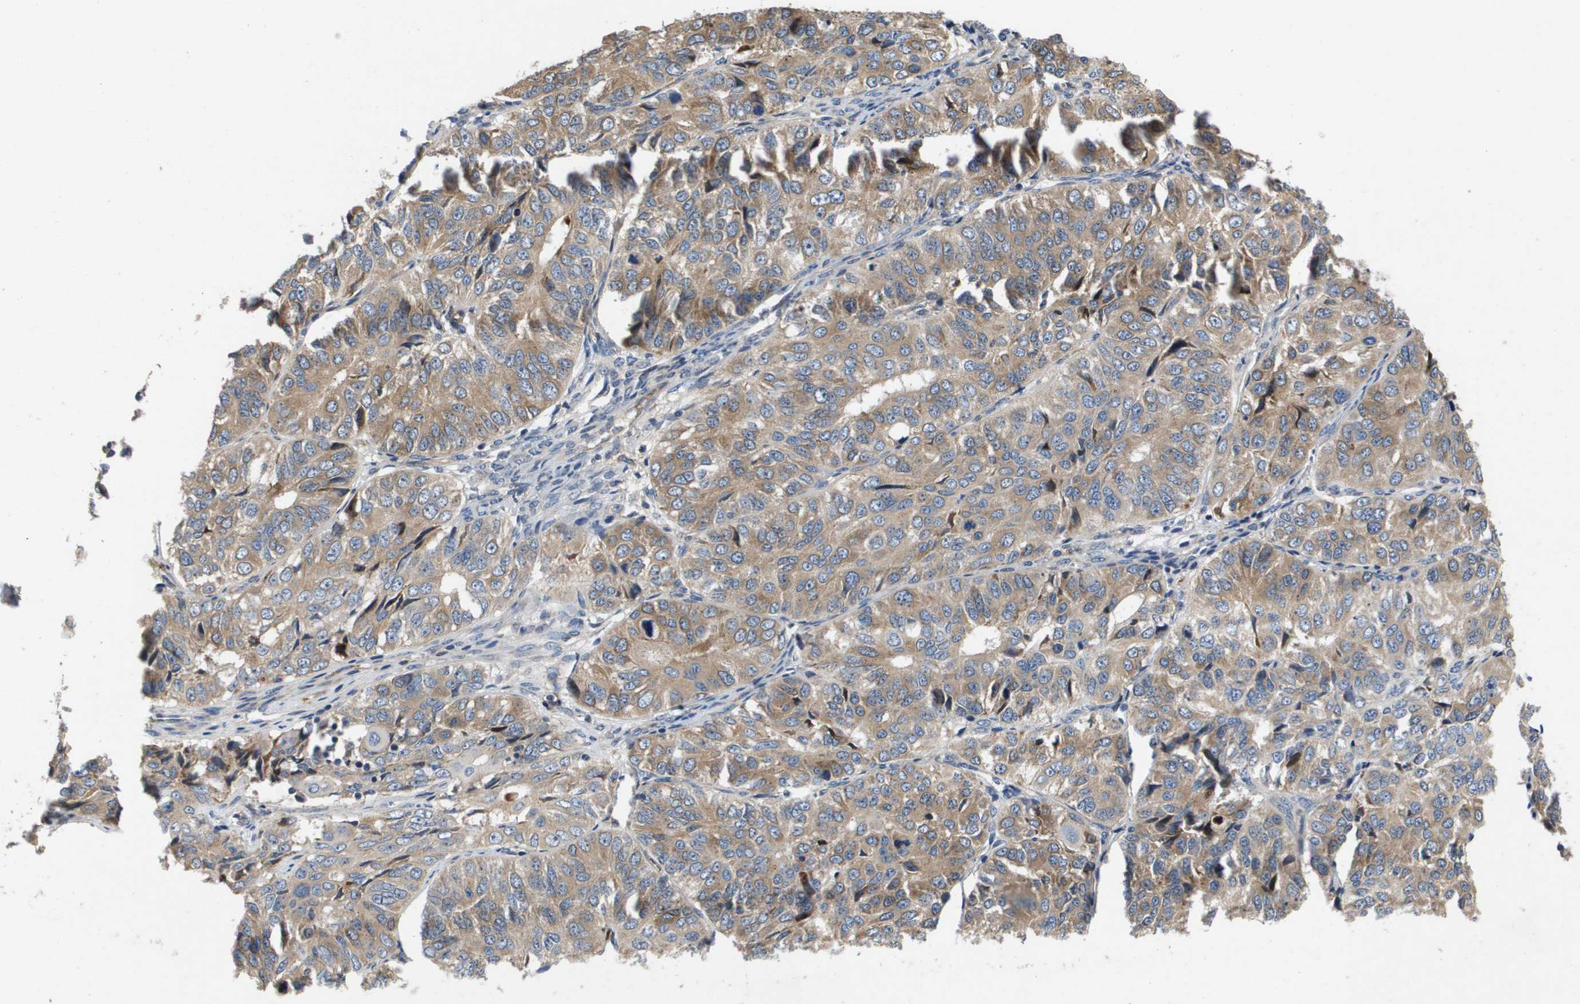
{"staining": {"intensity": "moderate", "quantity": ">75%", "location": "cytoplasmic/membranous"}, "tissue": "ovarian cancer", "cell_type": "Tumor cells", "image_type": "cancer", "snomed": [{"axis": "morphology", "description": "Carcinoma, endometroid"}, {"axis": "topography", "description": "Ovary"}], "caption": "Ovarian cancer stained with immunohistochemistry (IHC) reveals moderate cytoplasmic/membranous staining in about >75% of tumor cells. (IHC, brightfield microscopy, high magnification).", "gene": "ENTPD2", "patient": {"sex": "female", "age": 51}}